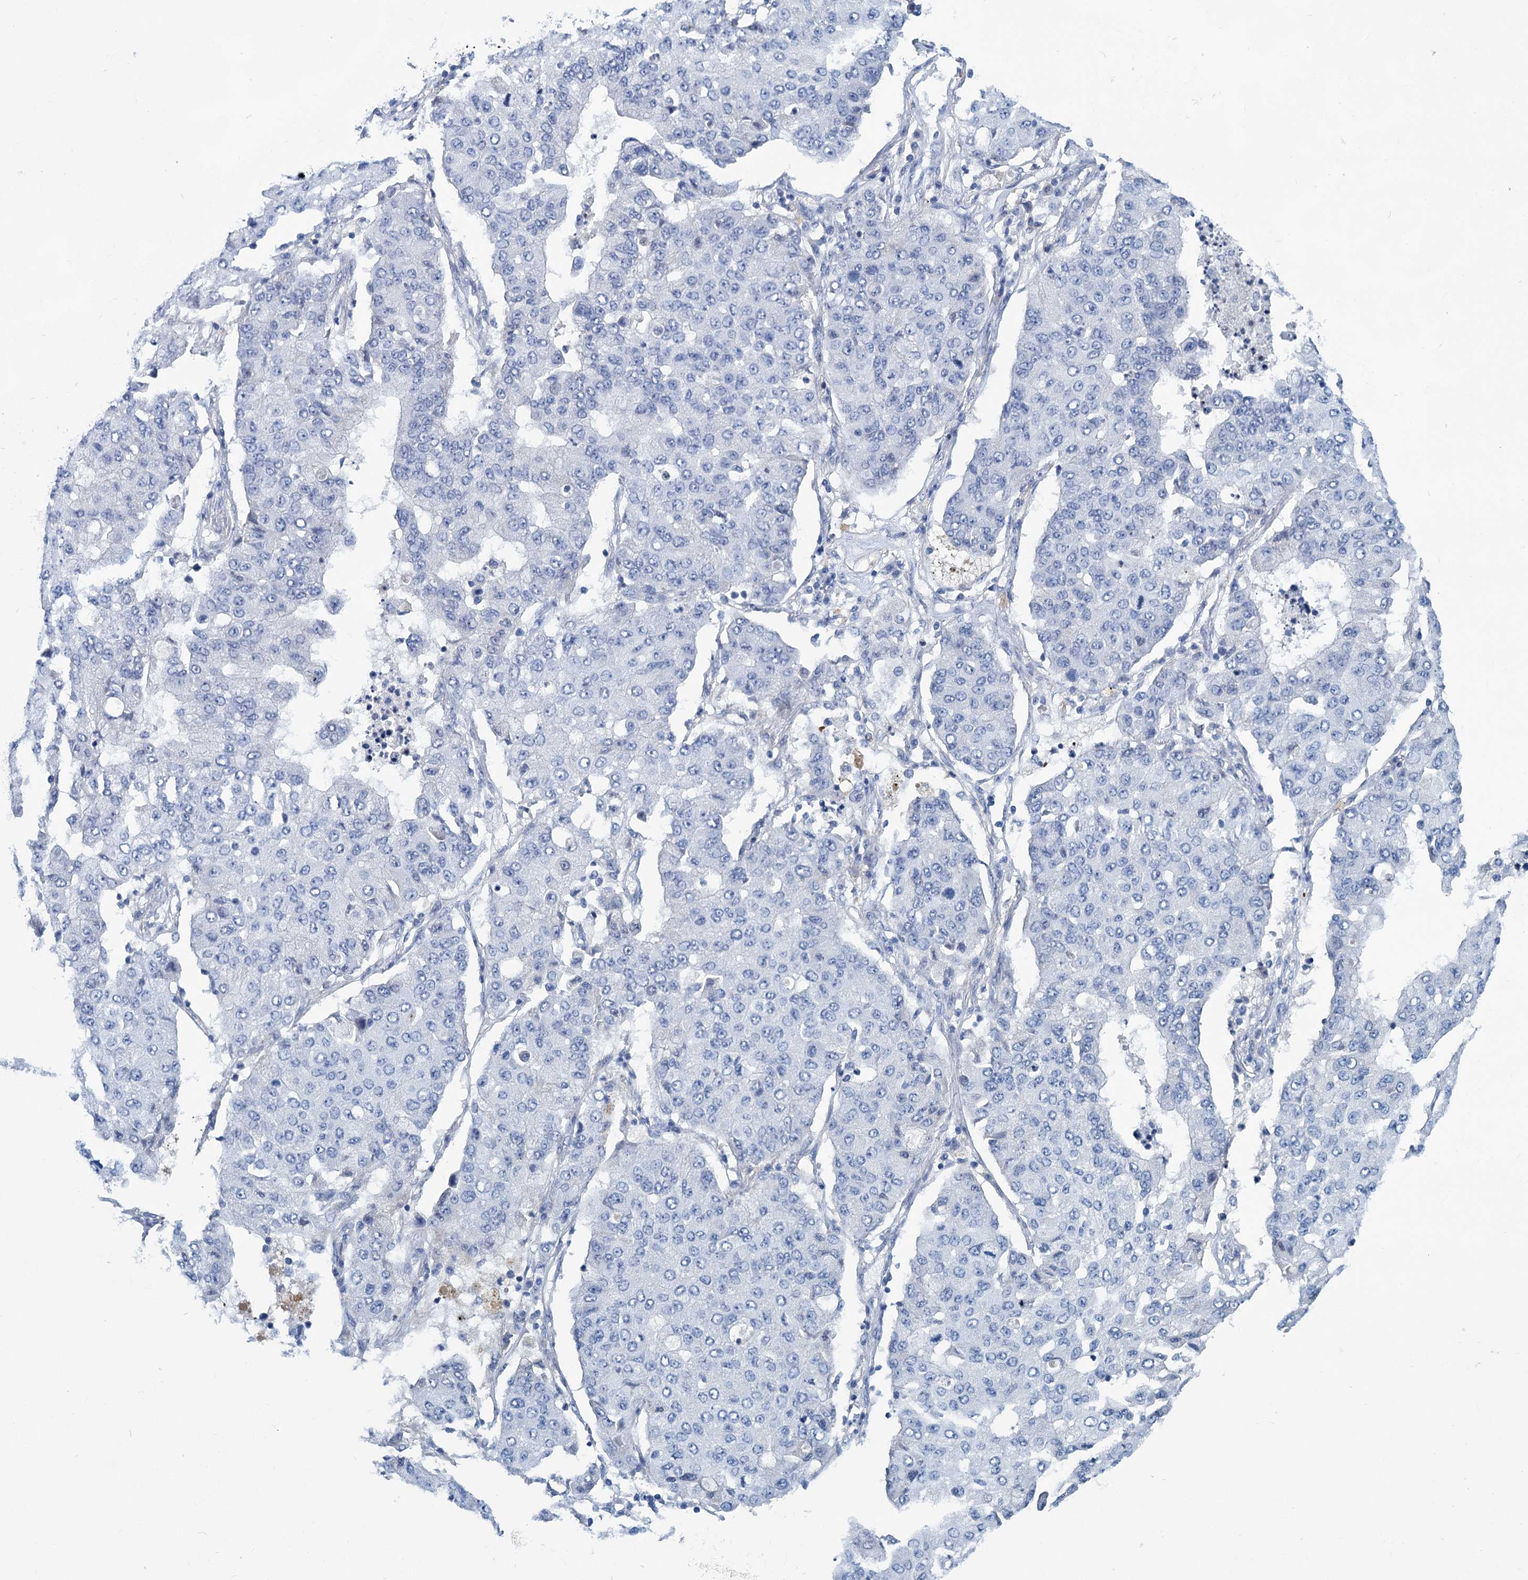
{"staining": {"intensity": "negative", "quantity": "none", "location": "none"}, "tissue": "lung cancer", "cell_type": "Tumor cells", "image_type": "cancer", "snomed": [{"axis": "morphology", "description": "Squamous cell carcinoma, NOS"}, {"axis": "topography", "description": "Lung"}], "caption": "Immunohistochemical staining of lung squamous cell carcinoma demonstrates no significant staining in tumor cells.", "gene": "CHDH", "patient": {"sex": "male", "age": 74}}